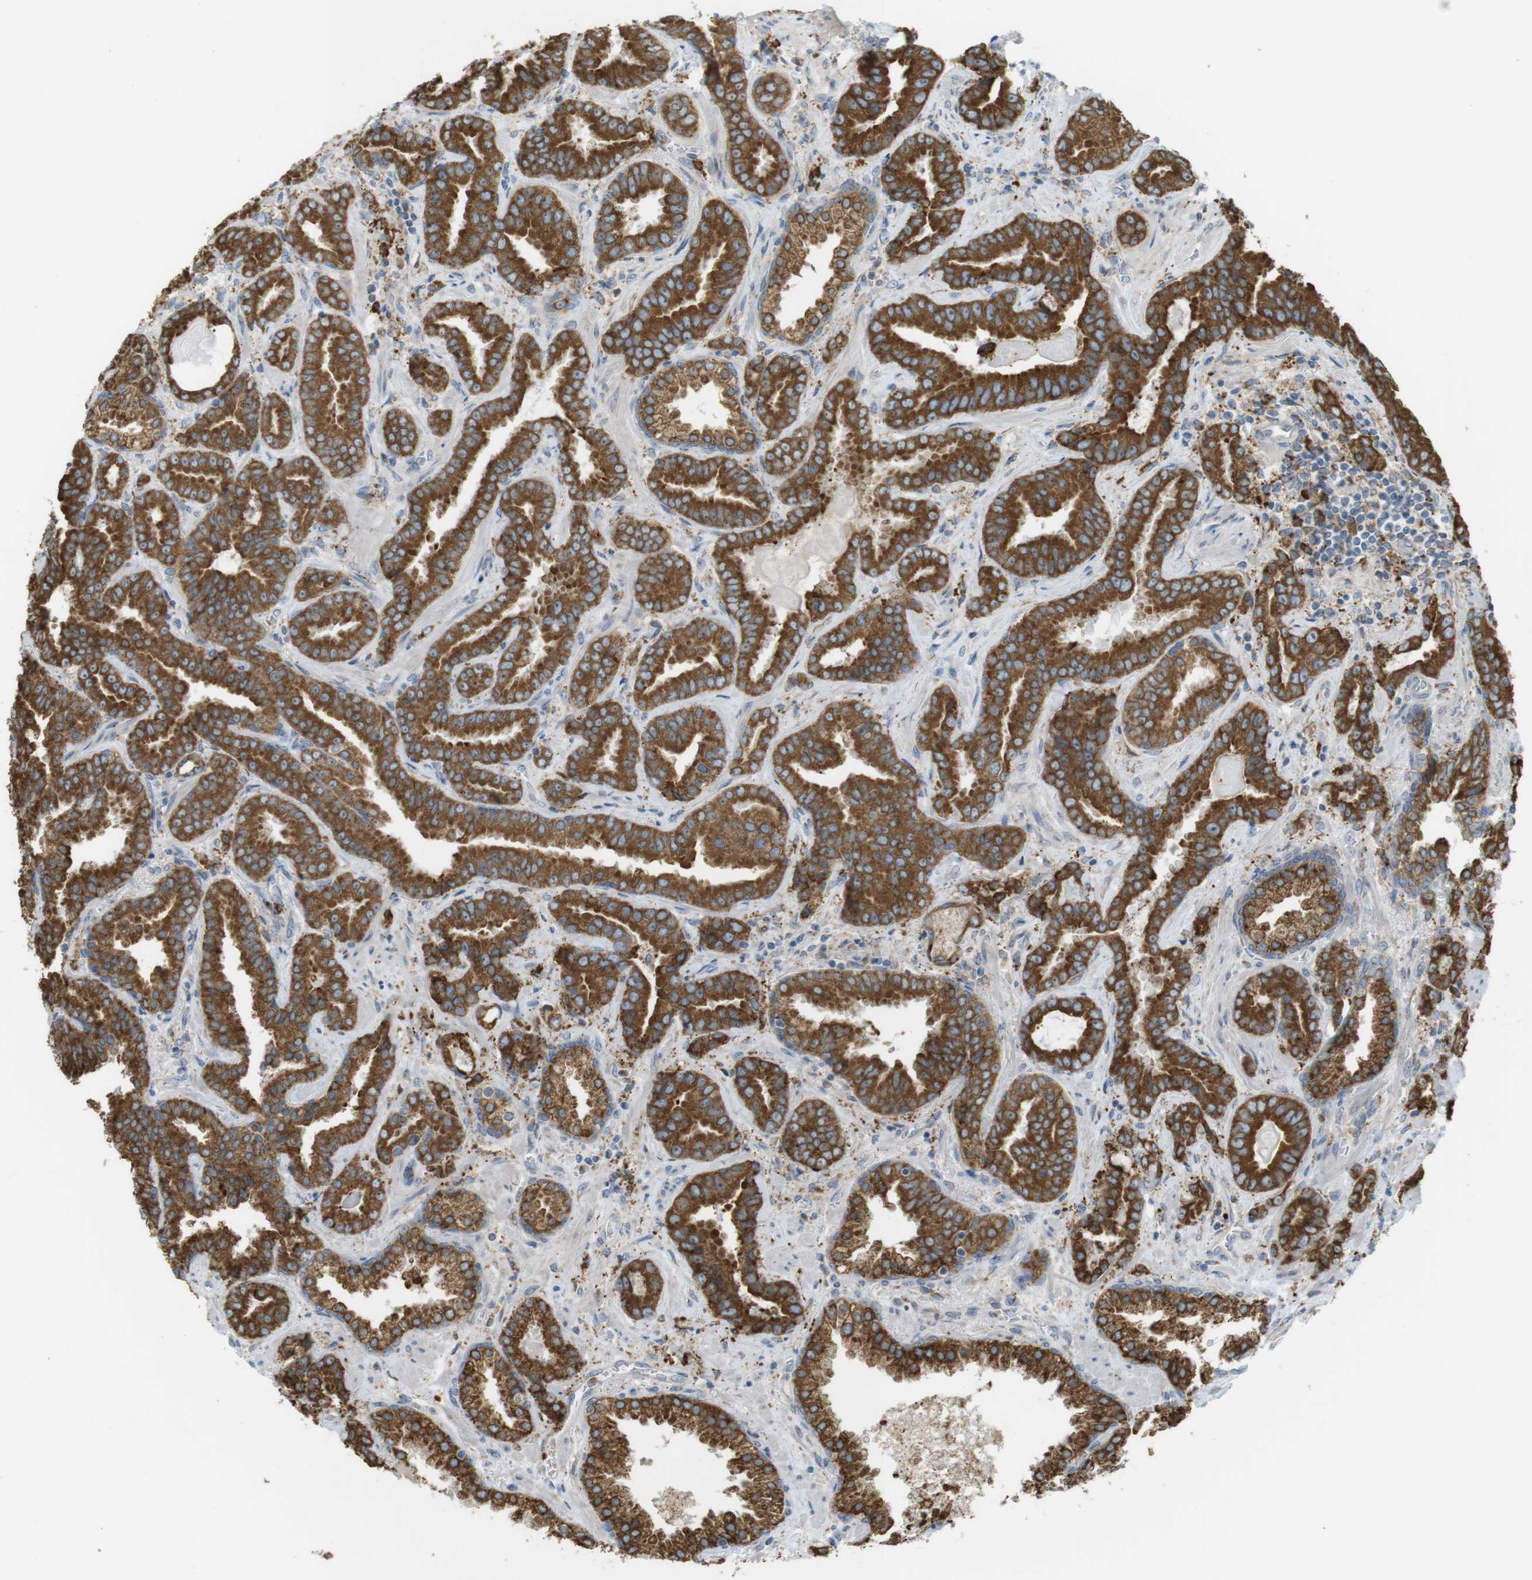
{"staining": {"intensity": "strong", "quantity": ">75%", "location": "cytoplasmic/membranous"}, "tissue": "prostate cancer", "cell_type": "Tumor cells", "image_type": "cancer", "snomed": [{"axis": "morphology", "description": "Adenocarcinoma, Low grade"}, {"axis": "topography", "description": "Prostate"}], "caption": "IHC photomicrograph of low-grade adenocarcinoma (prostate) stained for a protein (brown), which reveals high levels of strong cytoplasmic/membranous expression in about >75% of tumor cells.", "gene": "MBOAT2", "patient": {"sex": "male", "age": 60}}